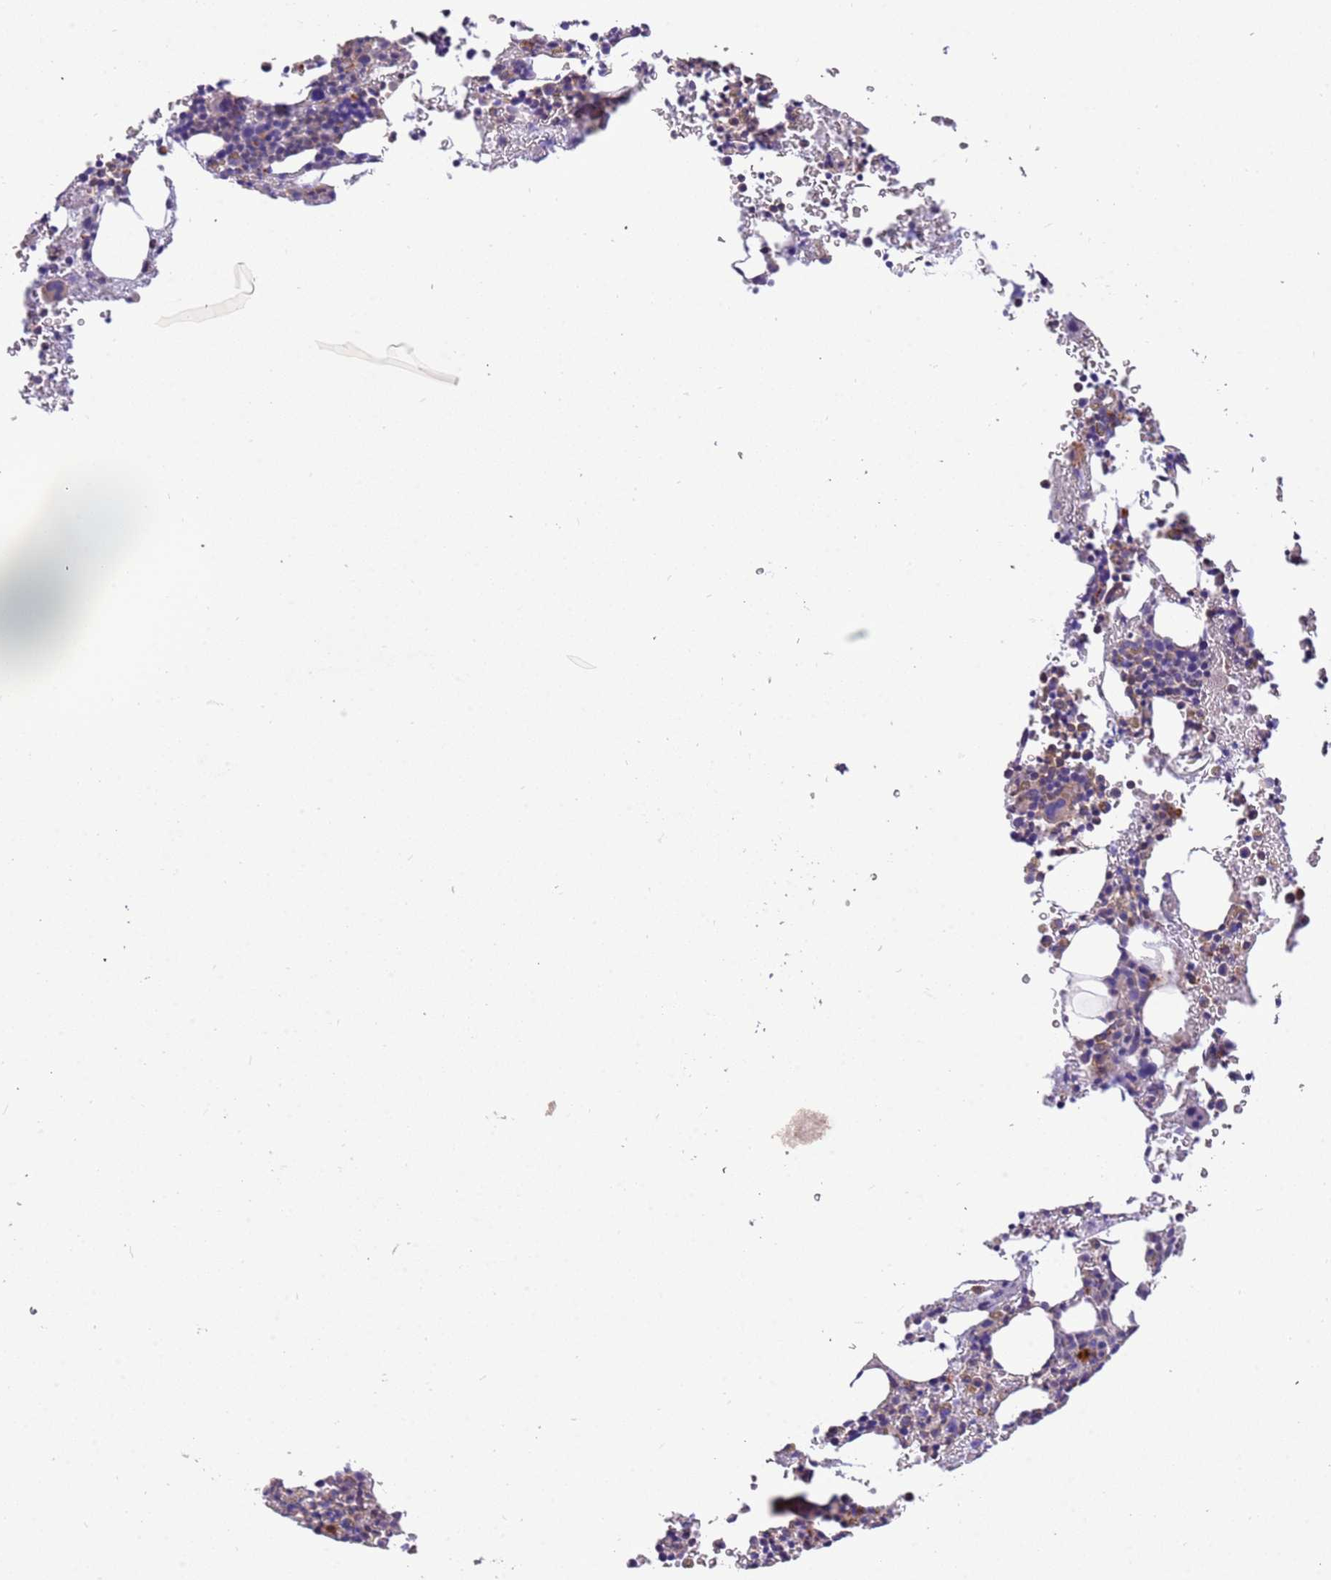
{"staining": {"intensity": "moderate", "quantity": "<25%", "location": "cytoplasmic/membranous"}, "tissue": "bone marrow", "cell_type": "Hematopoietic cells", "image_type": "normal", "snomed": [{"axis": "morphology", "description": "Normal tissue, NOS"}, {"axis": "topography", "description": "Bone marrow"}], "caption": "A low amount of moderate cytoplasmic/membranous staining is identified in about <25% of hematopoietic cells in unremarkable bone marrow.", "gene": "NAALADL1", "patient": {"sex": "male", "age": 41}}